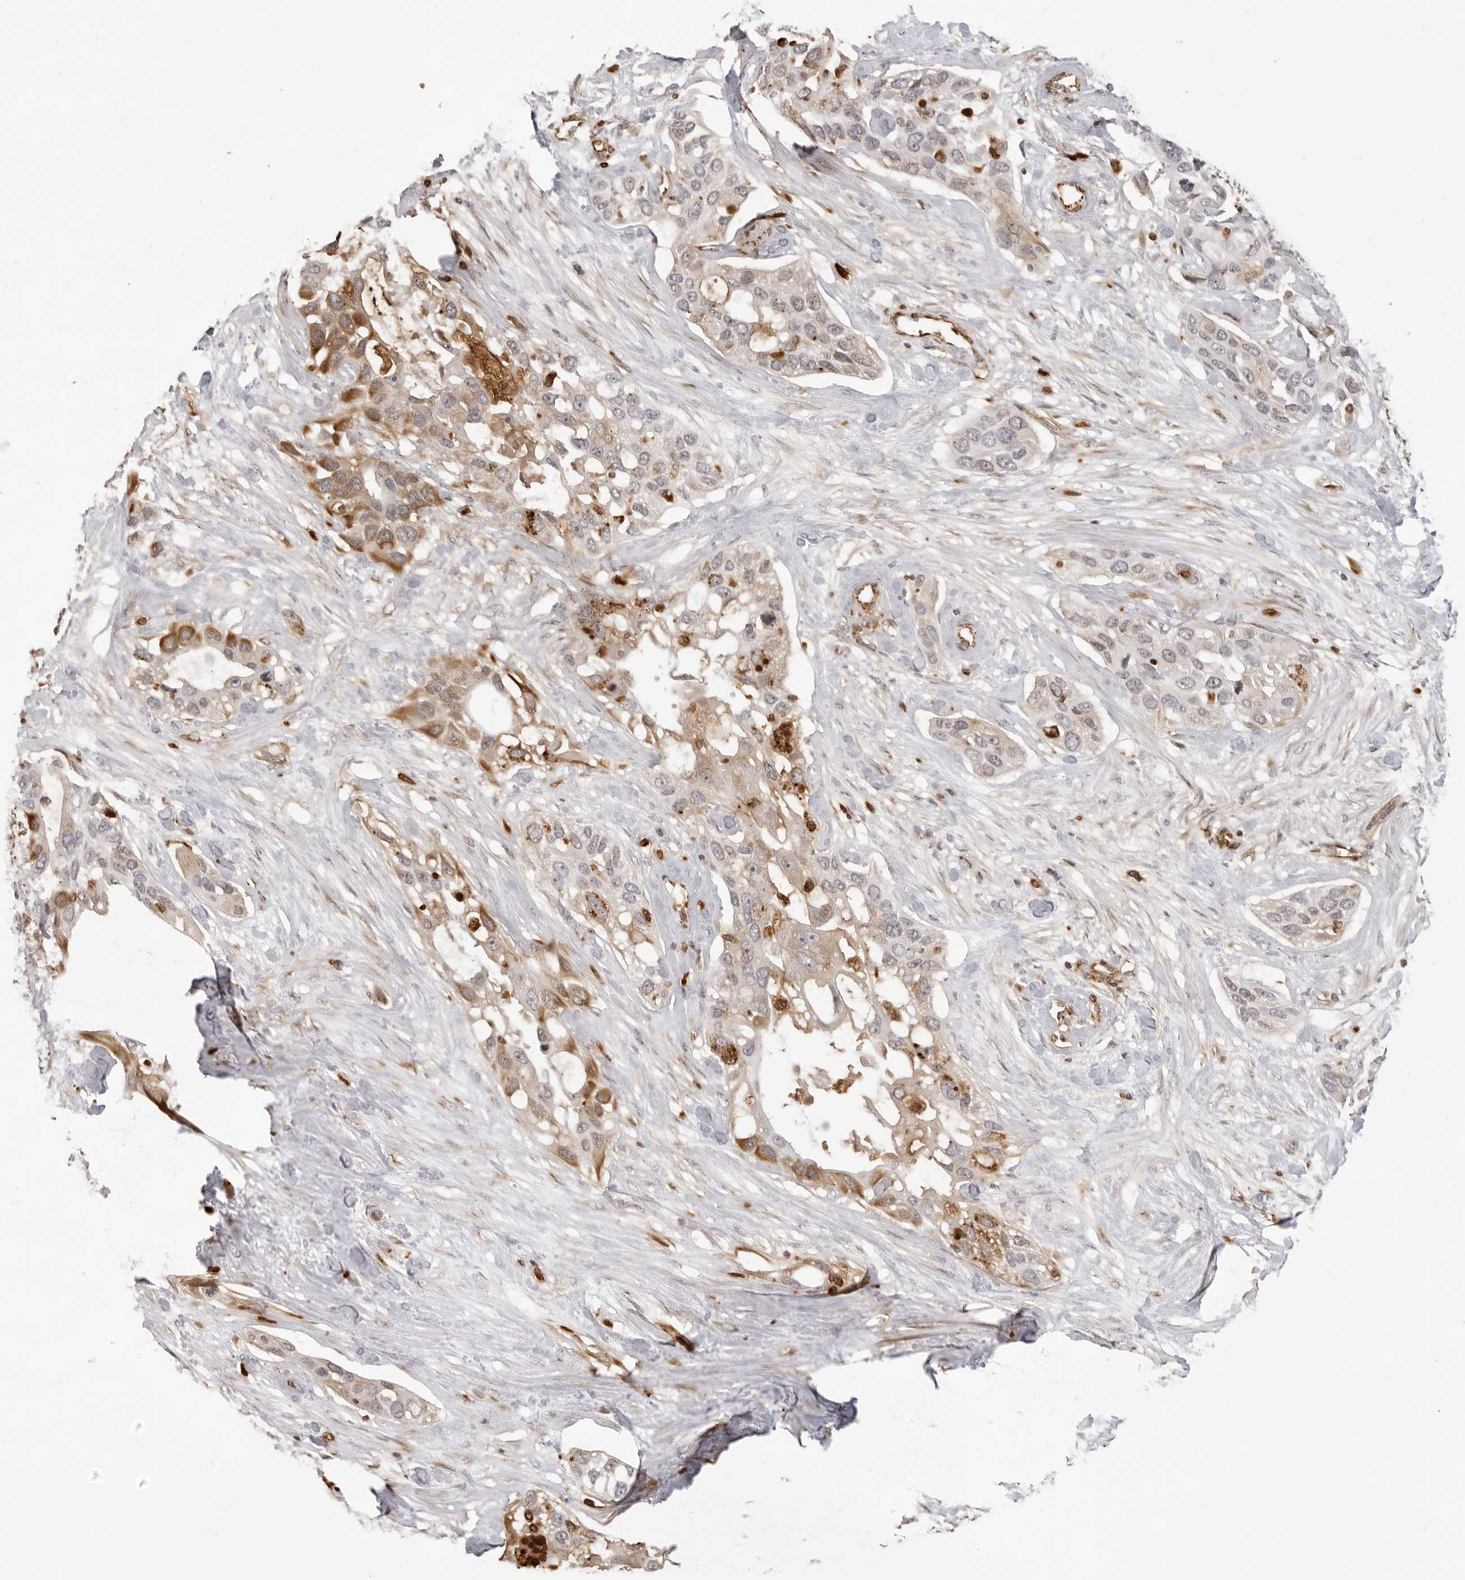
{"staining": {"intensity": "moderate", "quantity": "<25%", "location": "cytoplasmic/membranous"}, "tissue": "pancreatic cancer", "cell_type": "Tumor cells", "image_type": "cancer", "snomed": [{"axis": "morphology", "description": "Adenocarcinoma, NOS"}, {"axis": "topography", "description": "Pancreas"}], "caption": "This photomicrograph reveals adenocarcinoma (pancreatic) stained with IHC to label a protein in brown. The cytoplasmic/membranous of tumor cells show moderate positivity for the protein. Nuclei are counter-stained blue.", "gene": "DYNLT5", "patient": {"sex": "female", "age": 60}}